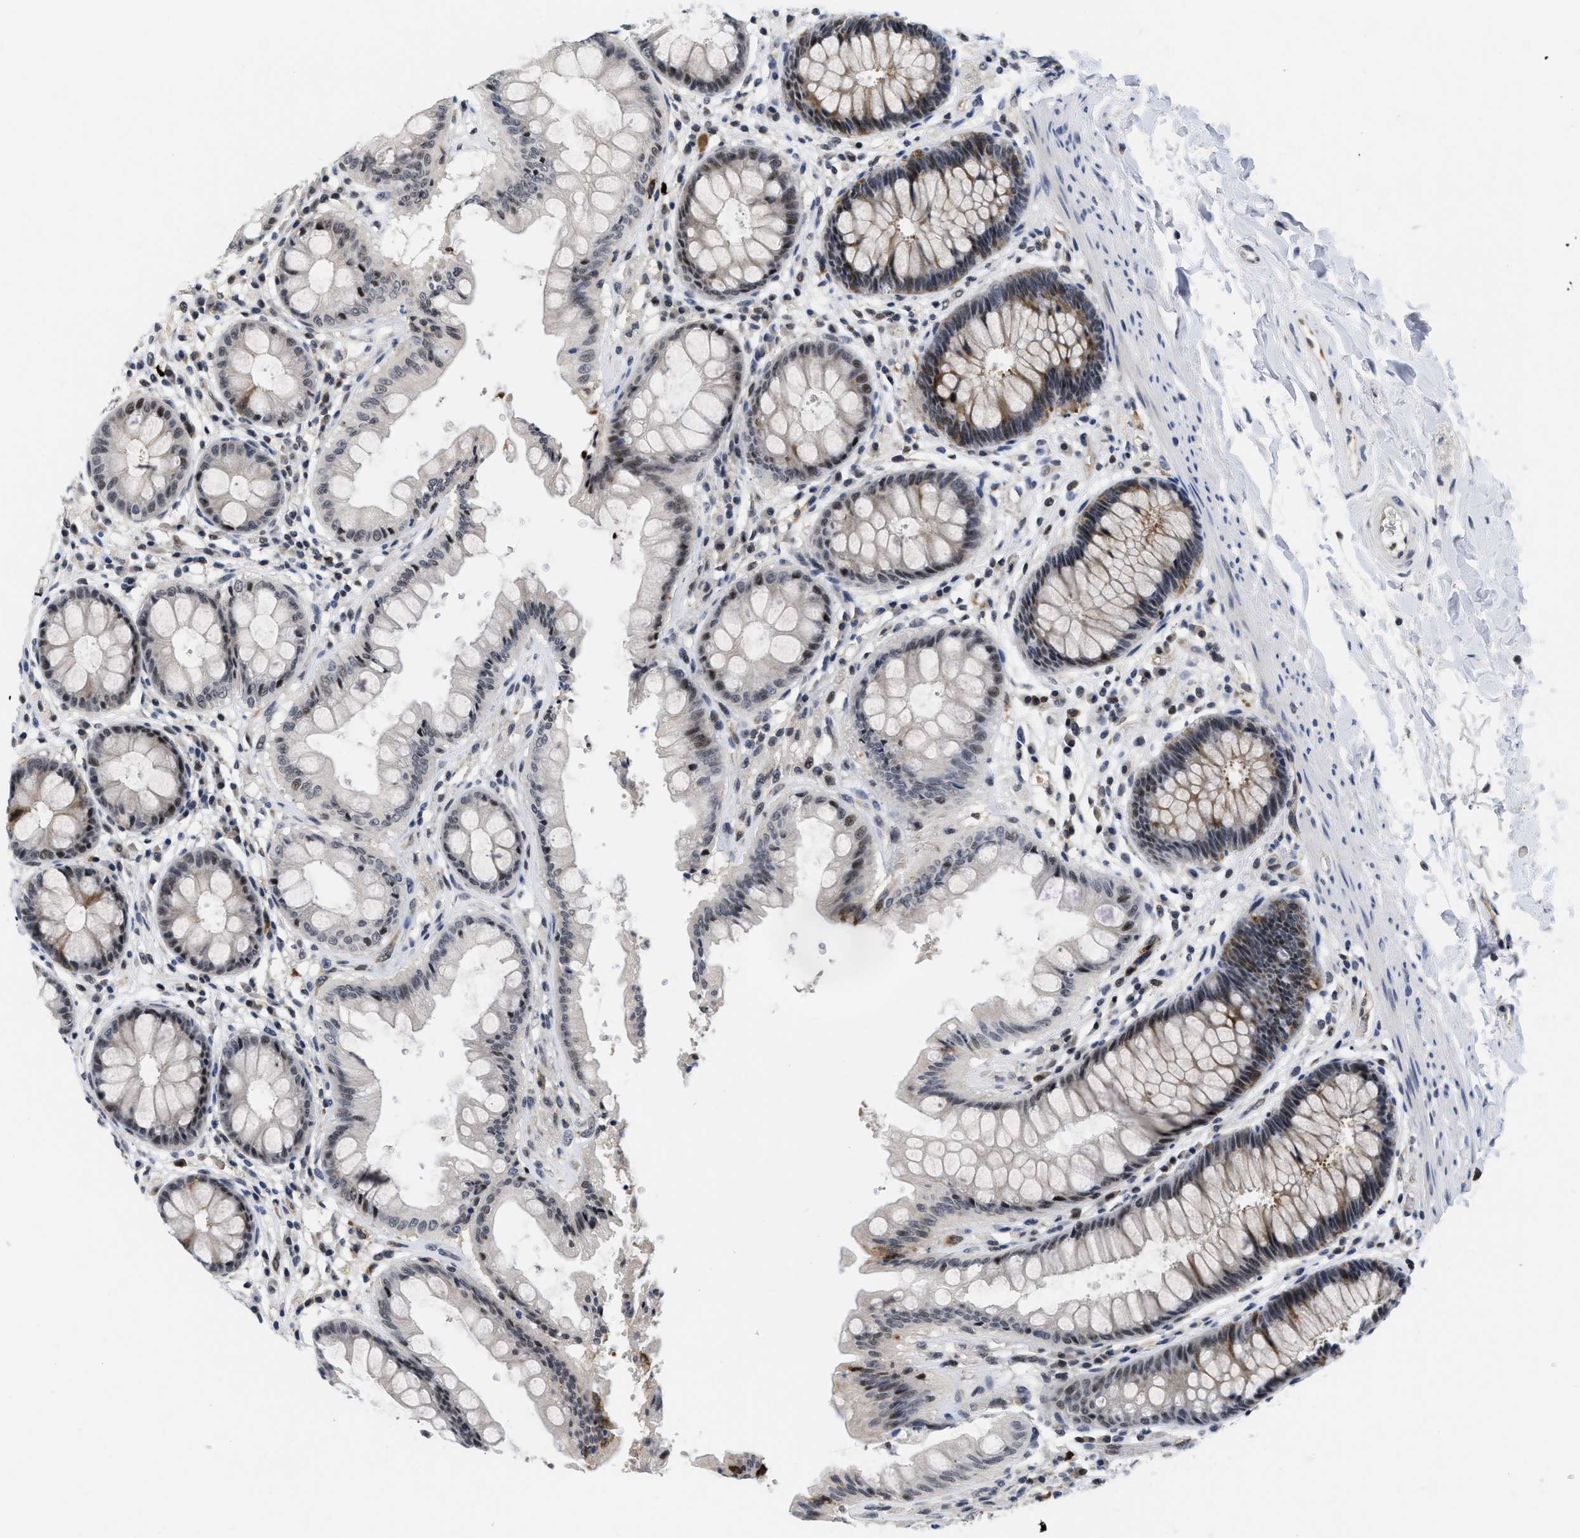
{"staining": {"intensity": "moderate", "quantity": "25%-75%", "location": "cytoplasmic/membranous,nuclear"}, "tissue": "rectum", "cell_type": "Glandular cells", "image_type": "normal", "snomed": [{"axis": "morphology", "description": "Normal tissue, NOS"}, {"axis": "topography", "description": "Rectum"}], "caption": "Moderate cytoplasmic/membranous,nuclear staining is appreciated in about 25%-75% of glandular cells in normal rectum. (Stains: DAB in brown, nuclei in blue, Microscopy: brightfield microscopy at high magnification).", "gene": "HIF1A", "patient": {"sex": "female", "age": 46}}